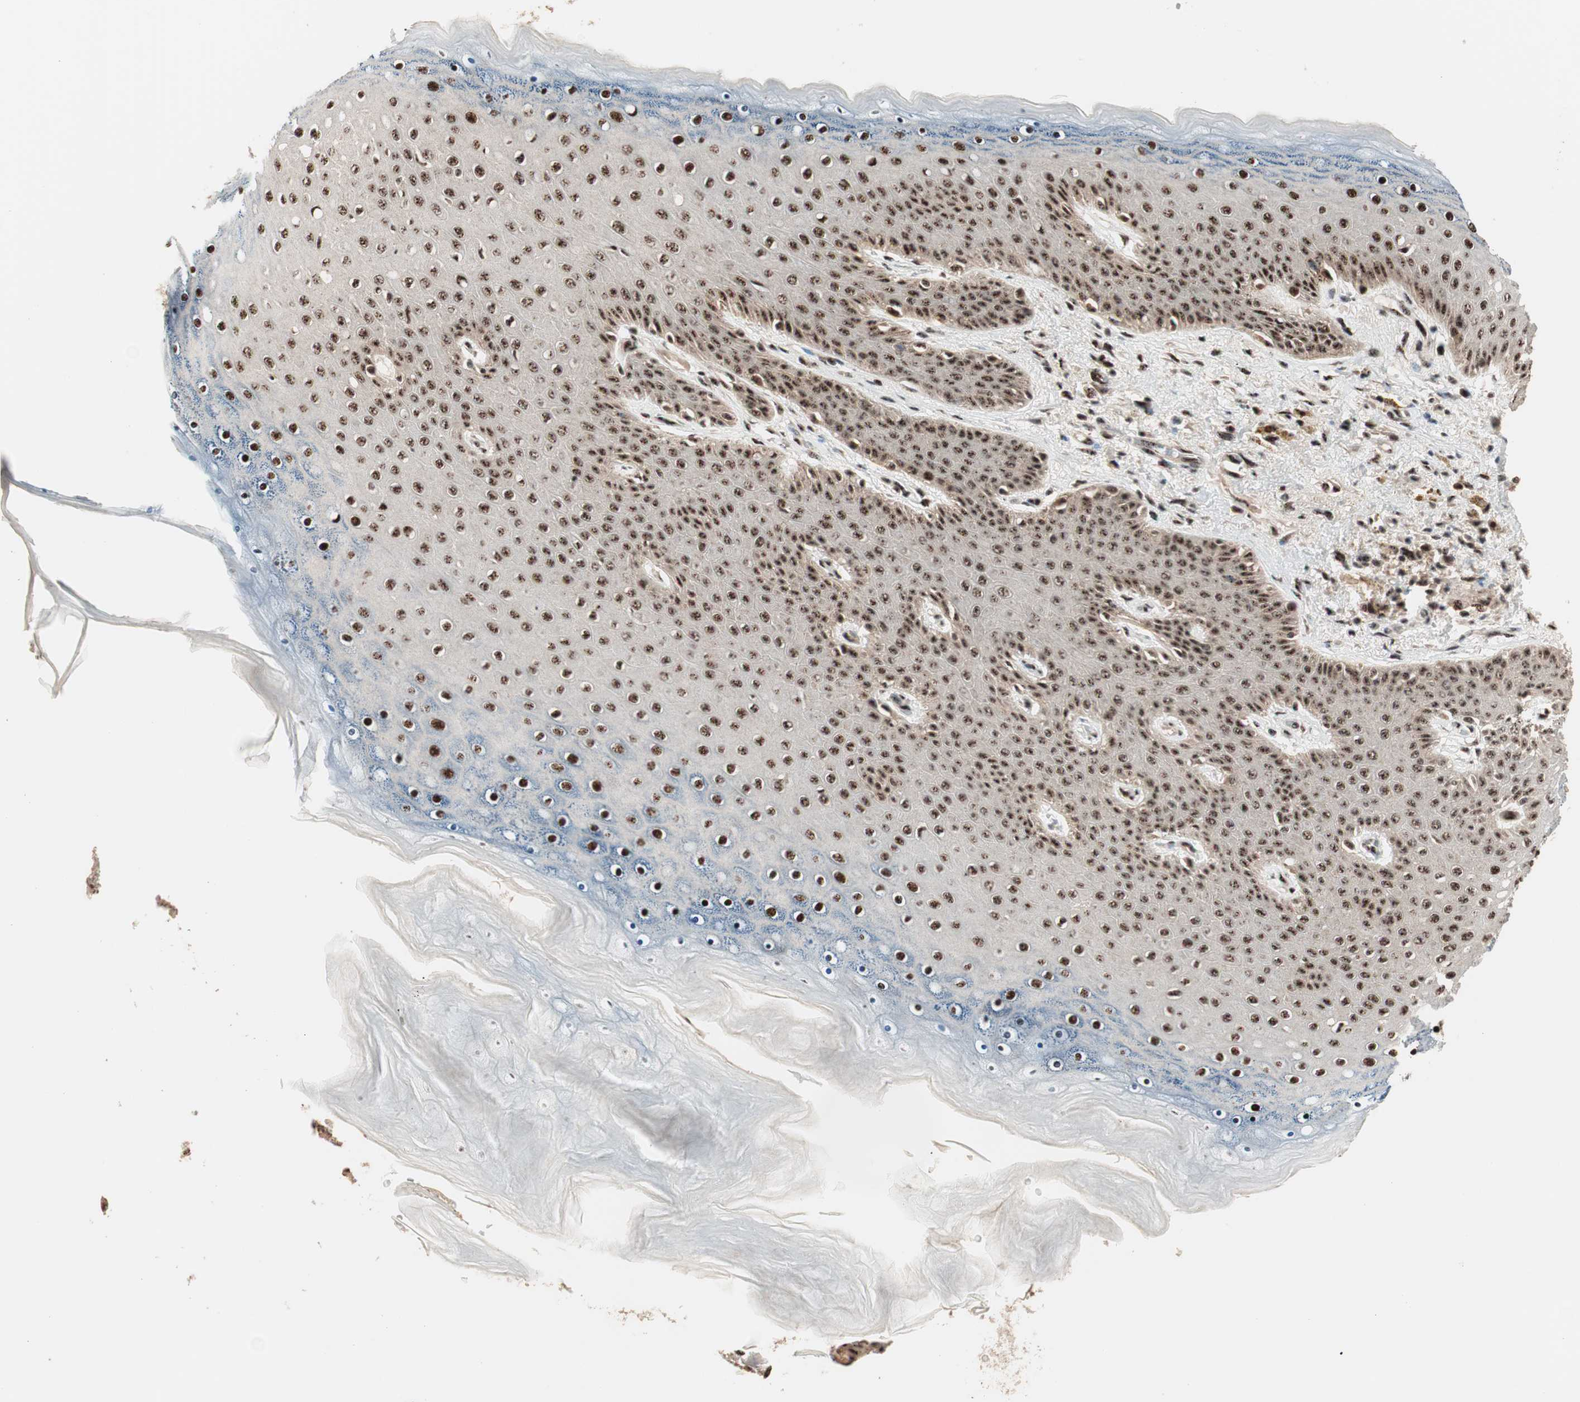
{"staining": {"intensity": "strong", "quantity": ">75%", "location": "nuclear"}, "tissue": "skin", "cell_type": "Epidermal cells", "image_type": "normal", "snomed": [{"axis": "morphology", "description": "Normal tissue, NOS"}, {"axis": "topography", "description": "Anal"}], "caption": "Strong nuclear protein staining is seen in approximately >75% of epidermal cells in skin. (IHC, brightfield microscopy, high magnification).", "gene": "NR5A2", "patient": {"sex": "female", "age": 46}}